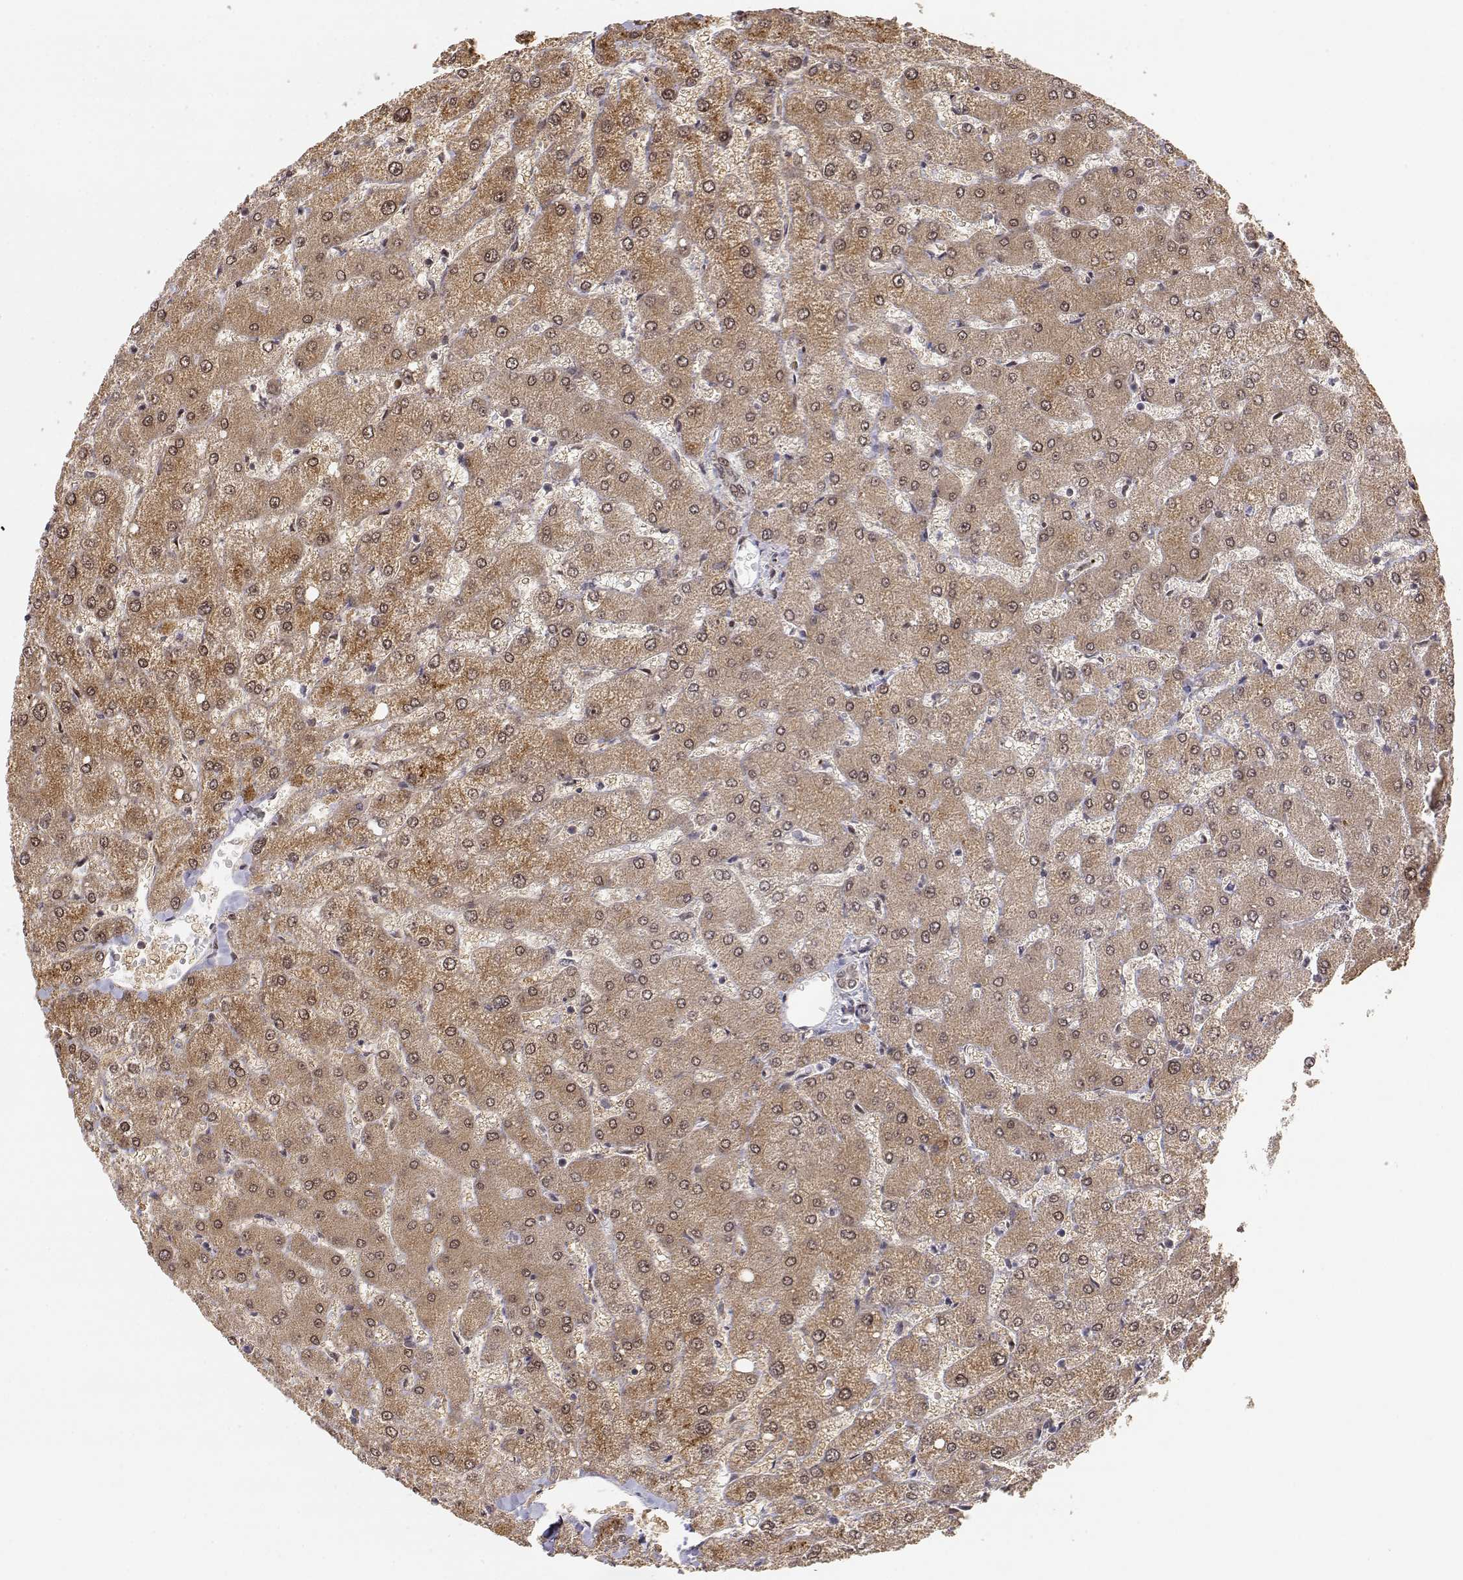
{"staining": {"intensity": "weak", "quantity": ">75%", "location": "cytoplasmic/membranous"}, "tissue": "liver", "cell_type": "Cholangiocytes", "image_type": "normal", "snomed": [{"axis": "morphology", "description": "Normal tissue, NOS"}, {"axis": "topography", "description": "Liver"}], "caption": "IHC of unremarkable liver reveals low levels of weak cytoplasmic/membranous staining in about >75% of cholangiocytes. The protein is stained brown, and the nuclei are stained in blue (DAB (3,3'-diaminobenzidine) IHC with brightfield microscopy, high magnification).", "gene": "BRCA1", "patient": {"sex": "female", "age": 54}}